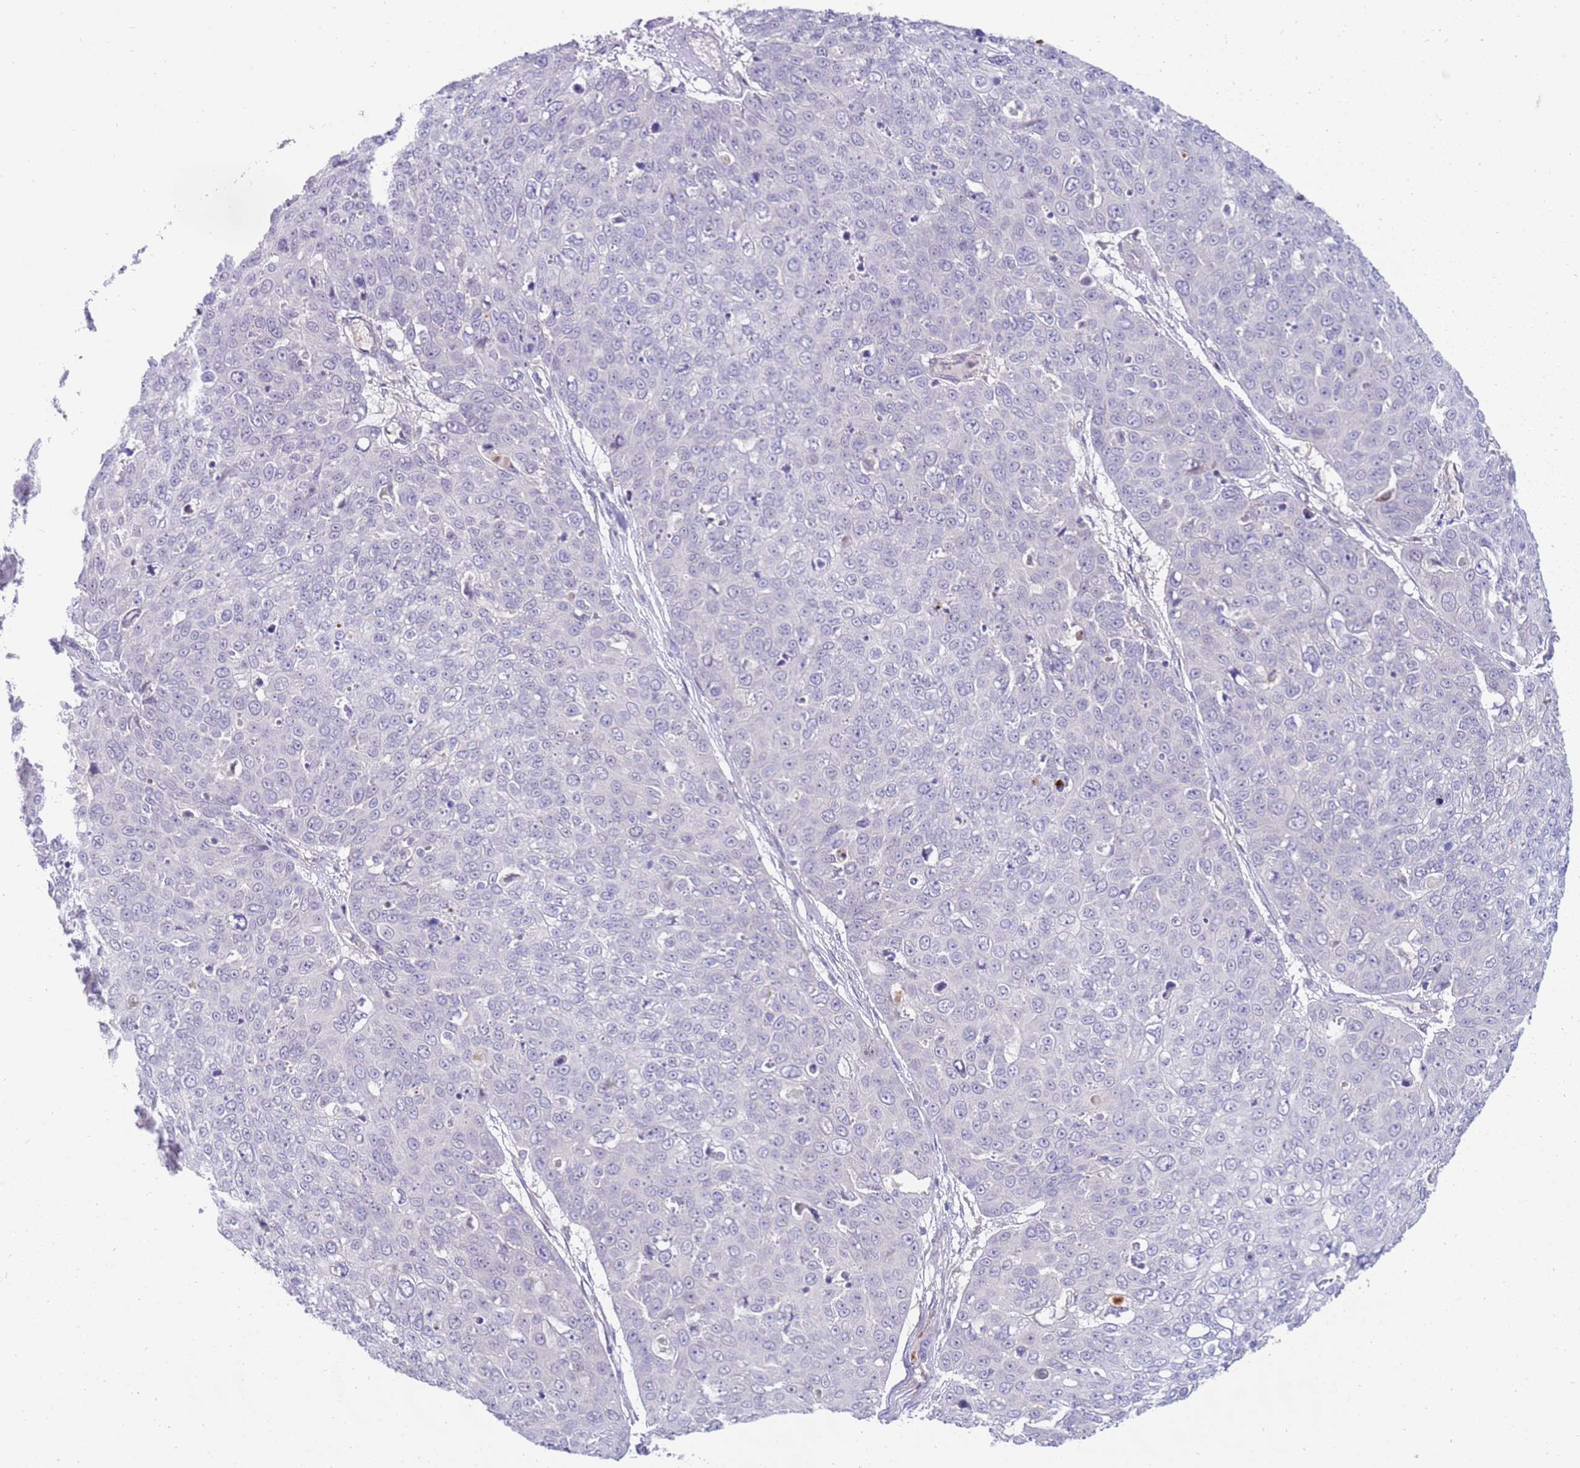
{"staining": {"intensity": "negative", "quantity": "none", "location": "none"}, "tissue": "skin cancer", "cell_type": "Tumor cells", "image_type": "cancer", "snomed": [{"axis": "morphology", "description": "Squamous cell carcinoma, NOS"}, {"axis": "topography", "description": "Skin"}], "caption": "Protein analysis of skin squamous cell carcinoma exhibits no significant expression in tumor cells.", "gene": "STK25", "patient": {"sex": "male", "age": 71}}